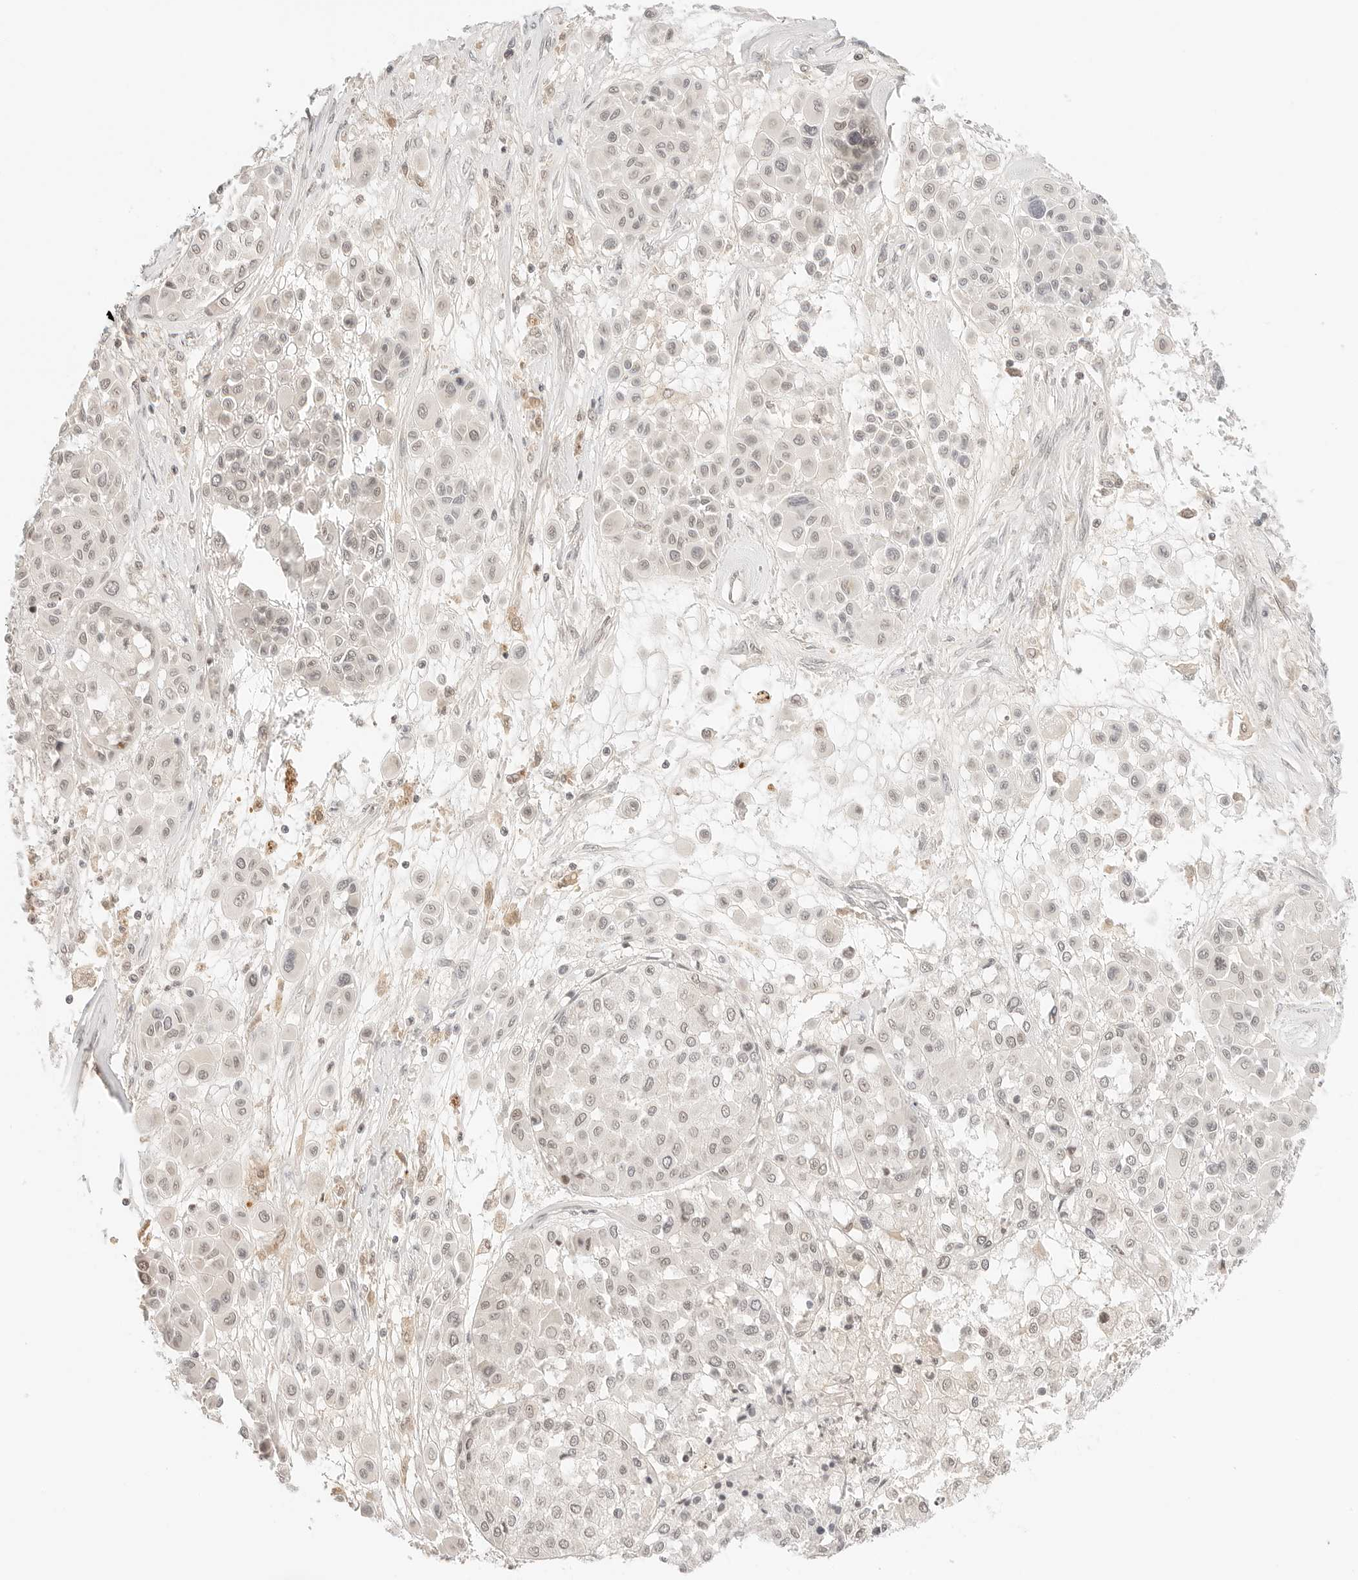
{"staining": {"intensity": "weak", "quantity": "<25%", "location": "nuclear"}, "tissue": "melanoma", "cell_type": "Tumor cells", "image_type": "cancer", "snomed": [{"axis": "morphology", "description": "Malignant melanoma, Metastatic site"}, {"axis": "topography", "description": "Soft tissue"}], "caption": "Melanoma was stained to show a protein in brown. There is no significant positivity in tumor cells.", "gene": "RPS6KL1", "patient": {"sex": "male", "age": 41}}